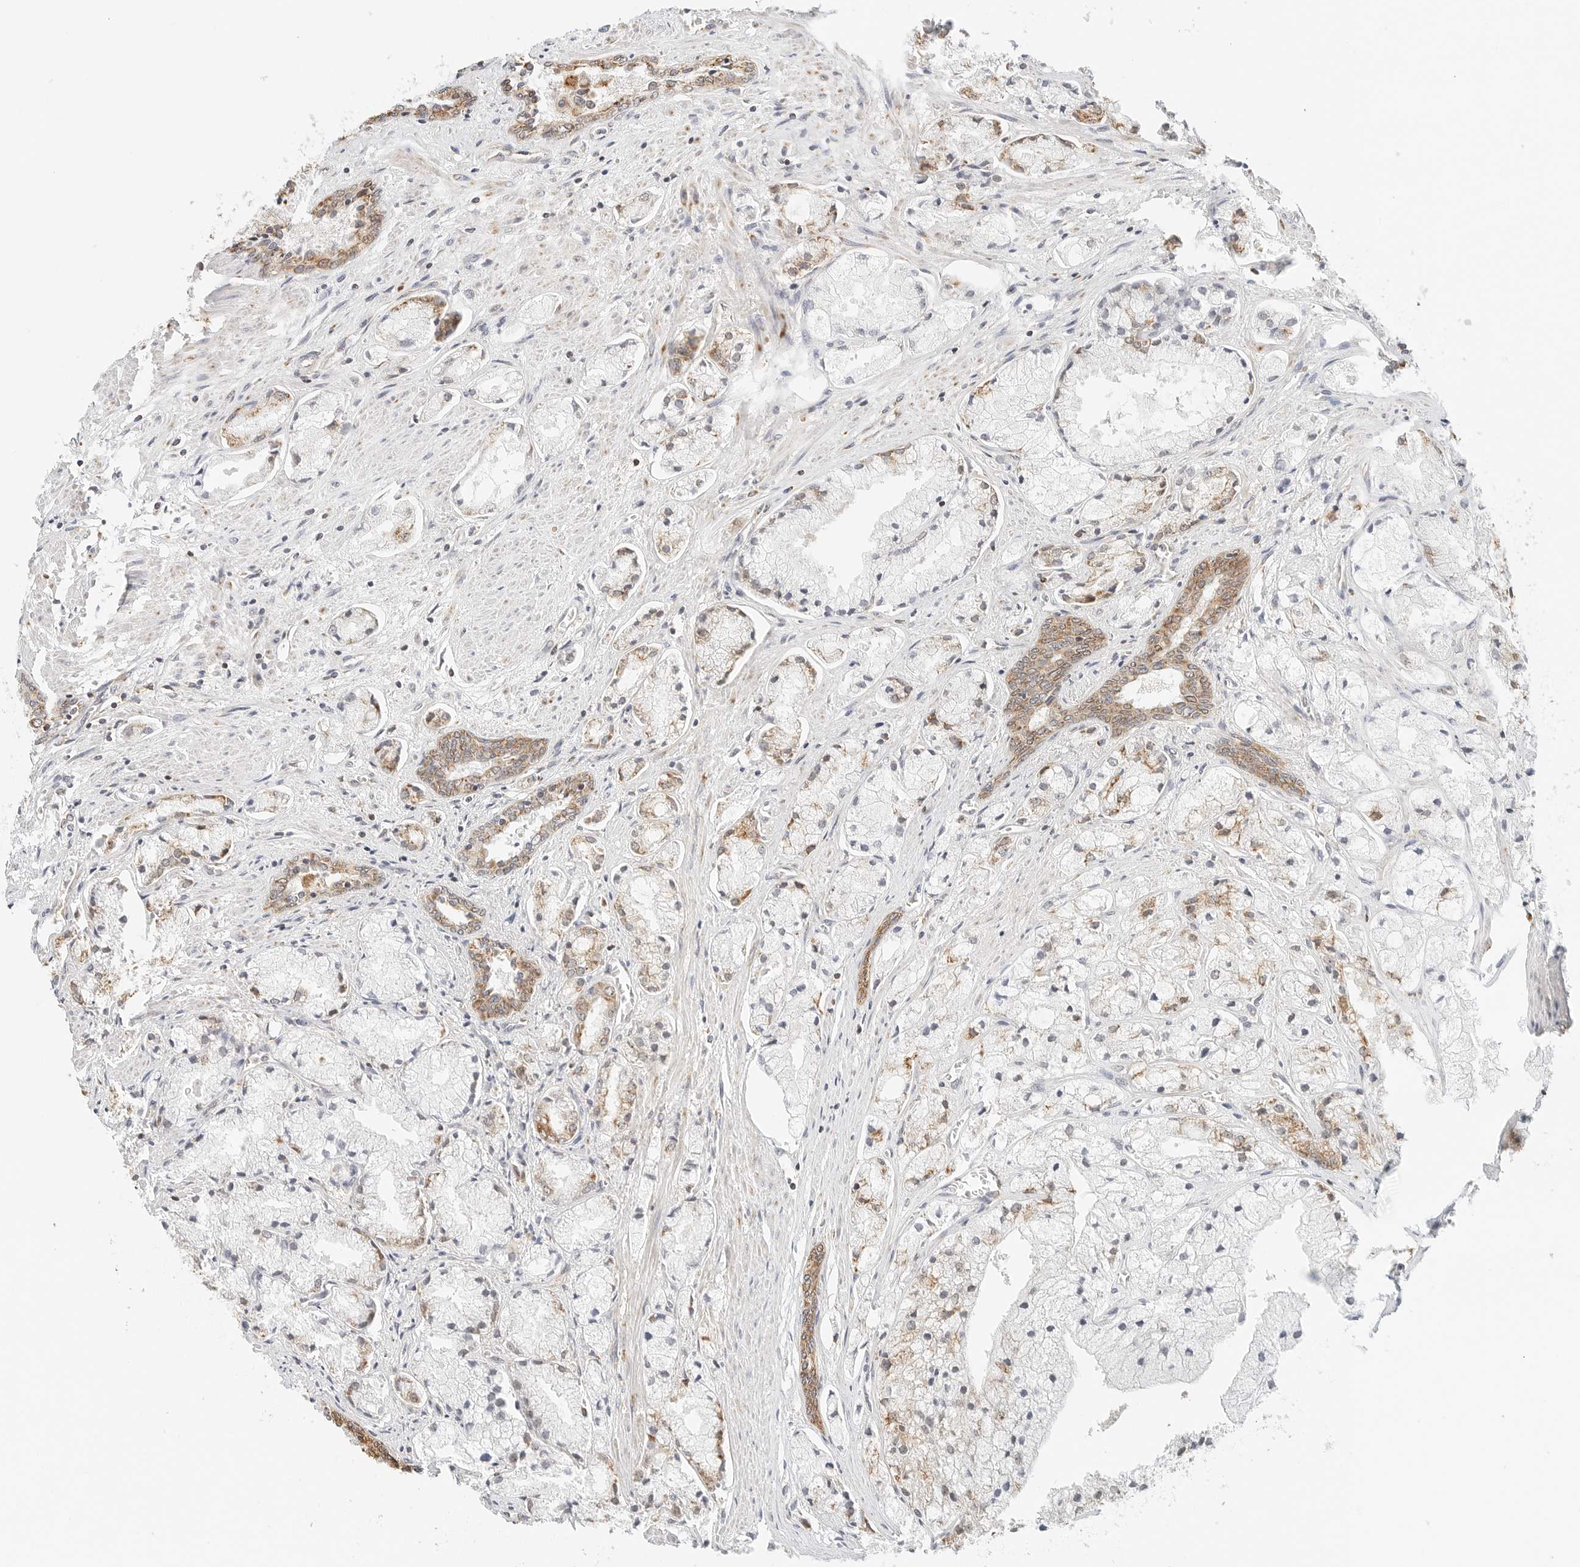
{"staining": {"intensity": "moderate", "quantity": "<25%", "location": "cytoplasmic/membranous"}, "tissue": "prostate cancer", "cell_type": "Tumor cells", "image_type": "cancer", "snomed": [{"axis": "morphology", "description": "Adenocarcinoma, High grade"}, {"axis": "topography", "description": "Prostate"}], "caption": "Immunohistochemistry (DAB (3,3'-diaminobenzidine)) staining of prostate high-grade adenocarcinoma exhibits moderate cytoplasmic/membranous protein staining in approximately <25% of tumor cells.", "gene": "ATL1", "patient": {"sex": "male", "age": 50}}